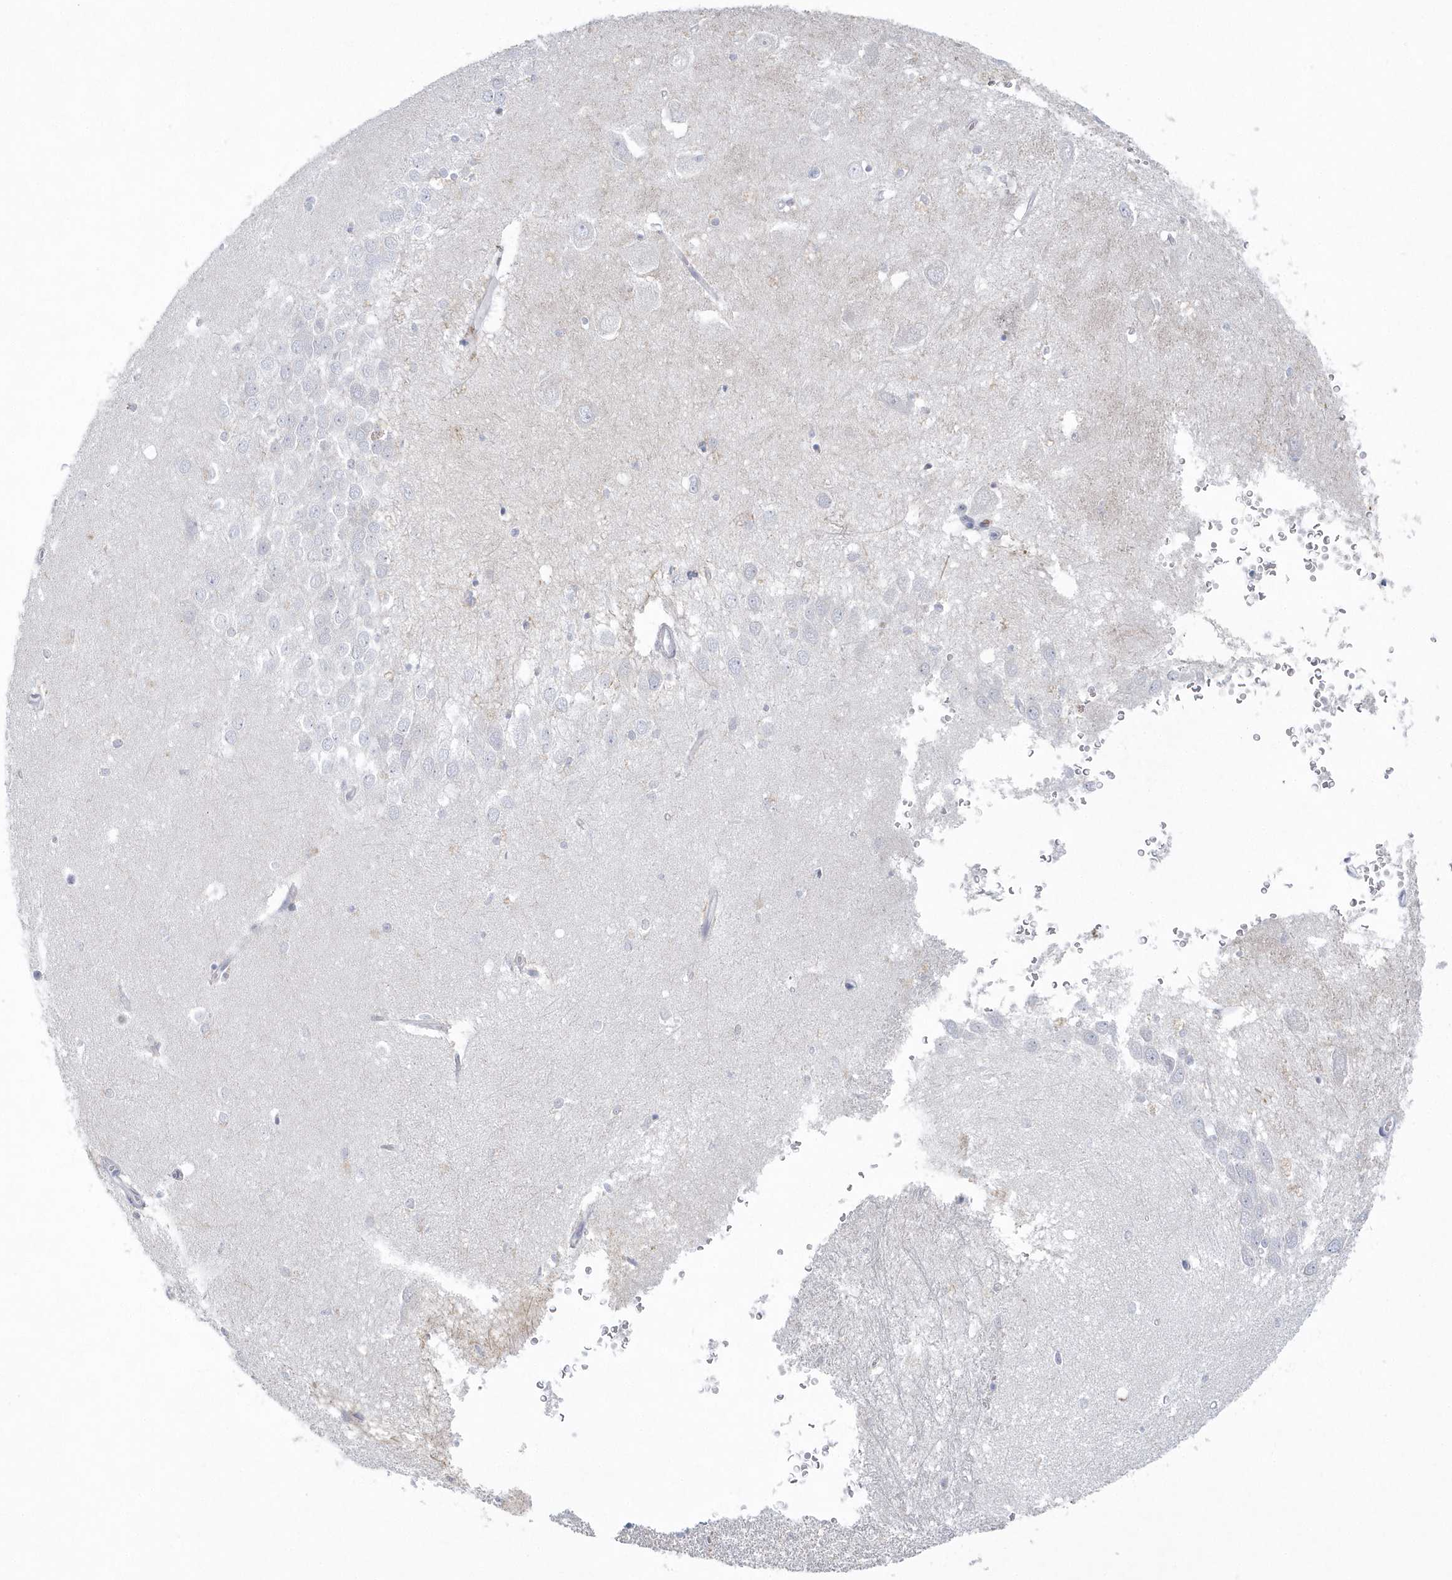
{"staining": {"intensity": "negative", "quantity": "none", "location": "none"}, "tissue": "hippocampus", "cell_type": "Glial cells", "image_type": "normal", "snomed": [{"axis": "morphology", "description": "Normal tissue, NOS"}, {"axis": "topography", "description": "Hippocampus"}], "caption": "A high-resolution photomicrograph shows immunohistochemistry staining of normal hippocampus, which reveals no significant expression in glial cells. (DAB (3,3'-diaminobenzidine) immunohistochemistry (IHC), high magnification).", "gene": "NIPAL1", "patient": {"sex": "female", "age": 64}}